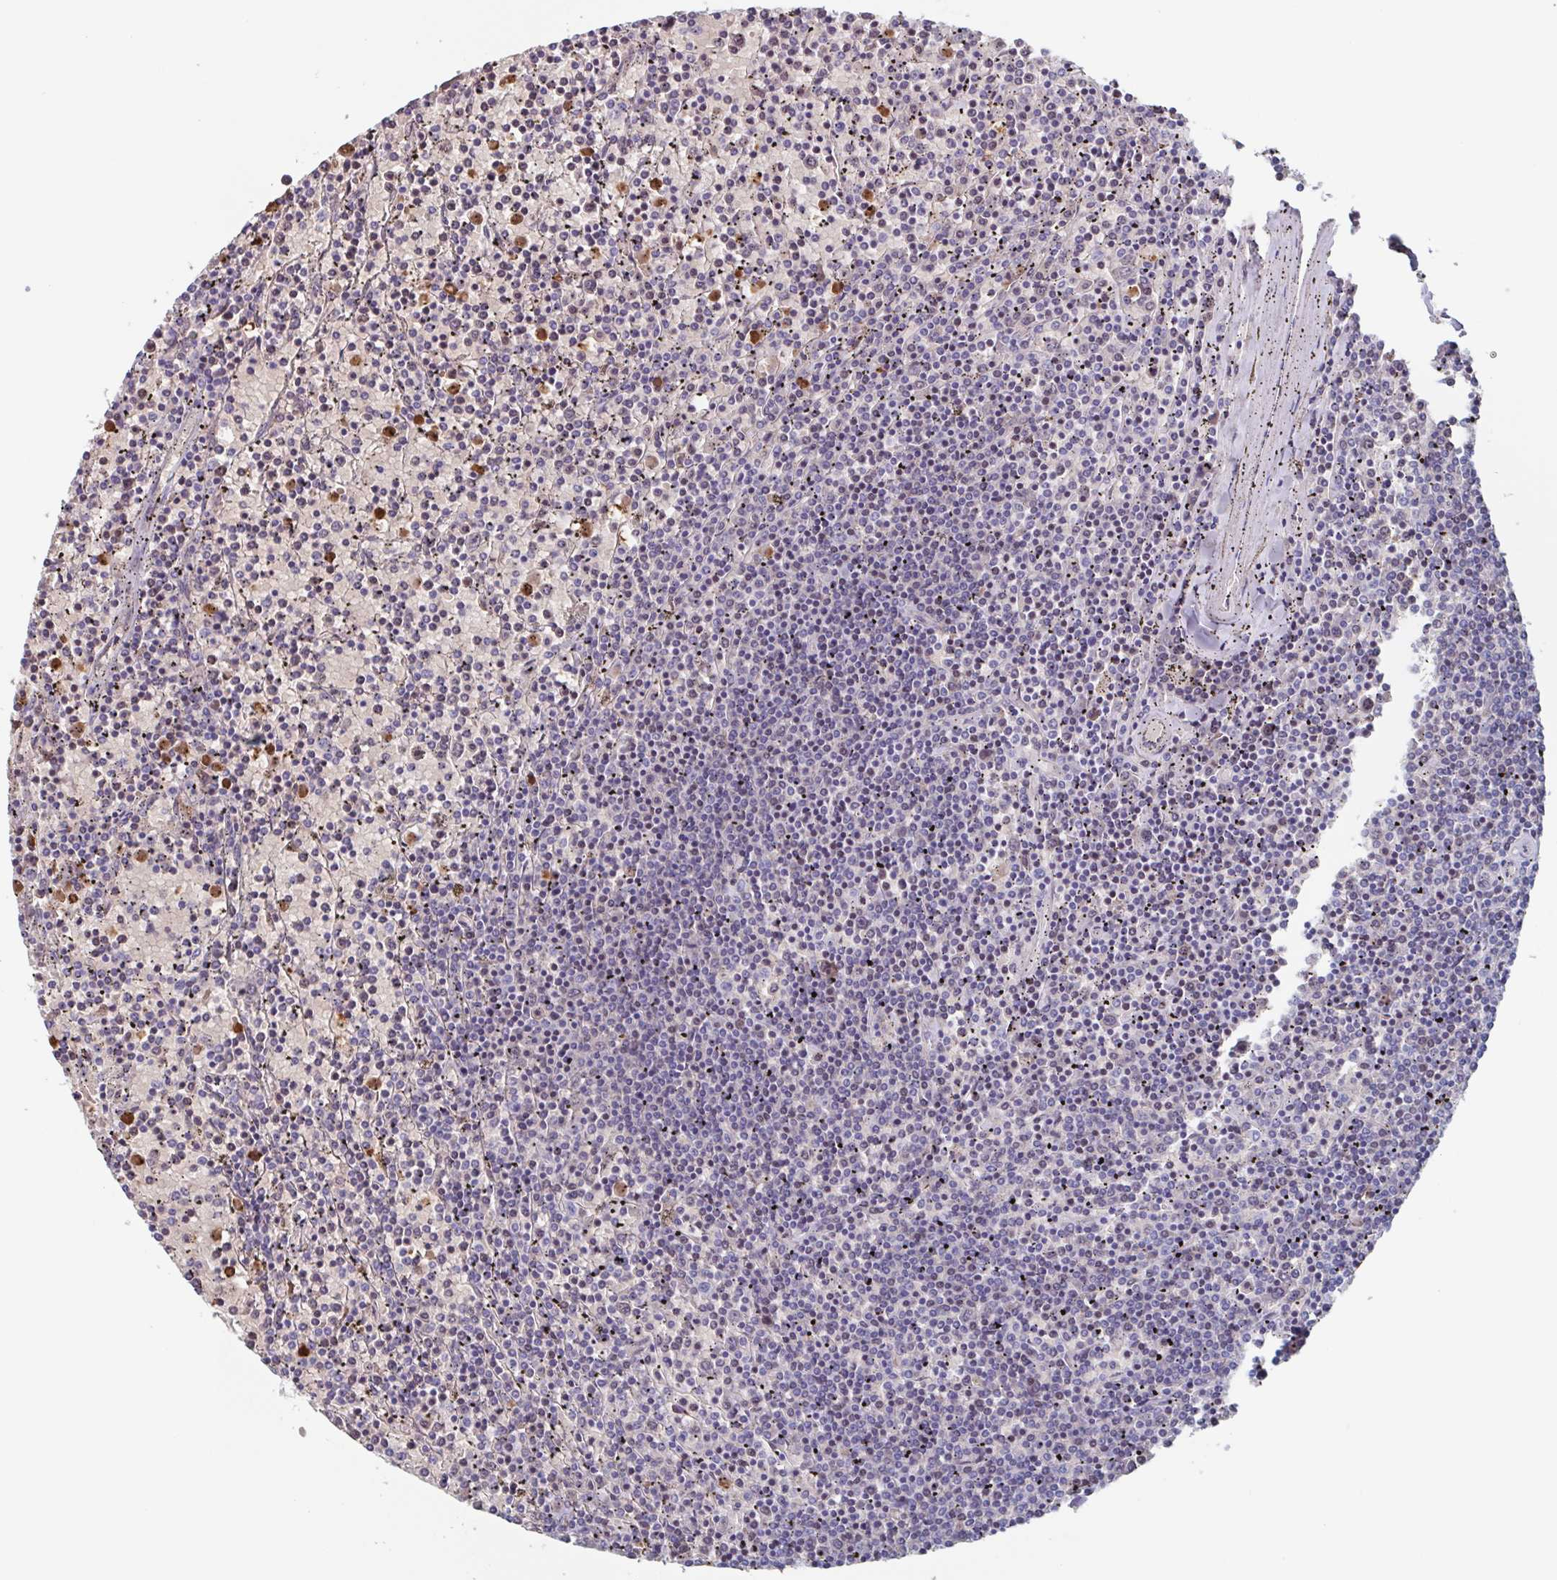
{"staining": {"intensity": "negative", "quantity": "none", "location": "none"}, "tissue": "lymphoma", "cell_type": "Tumor cells", "image_type": "cancer", "snomed": [{"axis": "morphology", "description": "Malignant lymphoma, non-Hodgkin's type, Low grade"}, {"axis": "topography", "description": "Spleen"}], "caption": "This is an immunohistochemistry histopathology image of human lymphoma. There is no expression in tumor cells.", "gene": "BPI", "patient": {"sex": "female", "age": 77}}